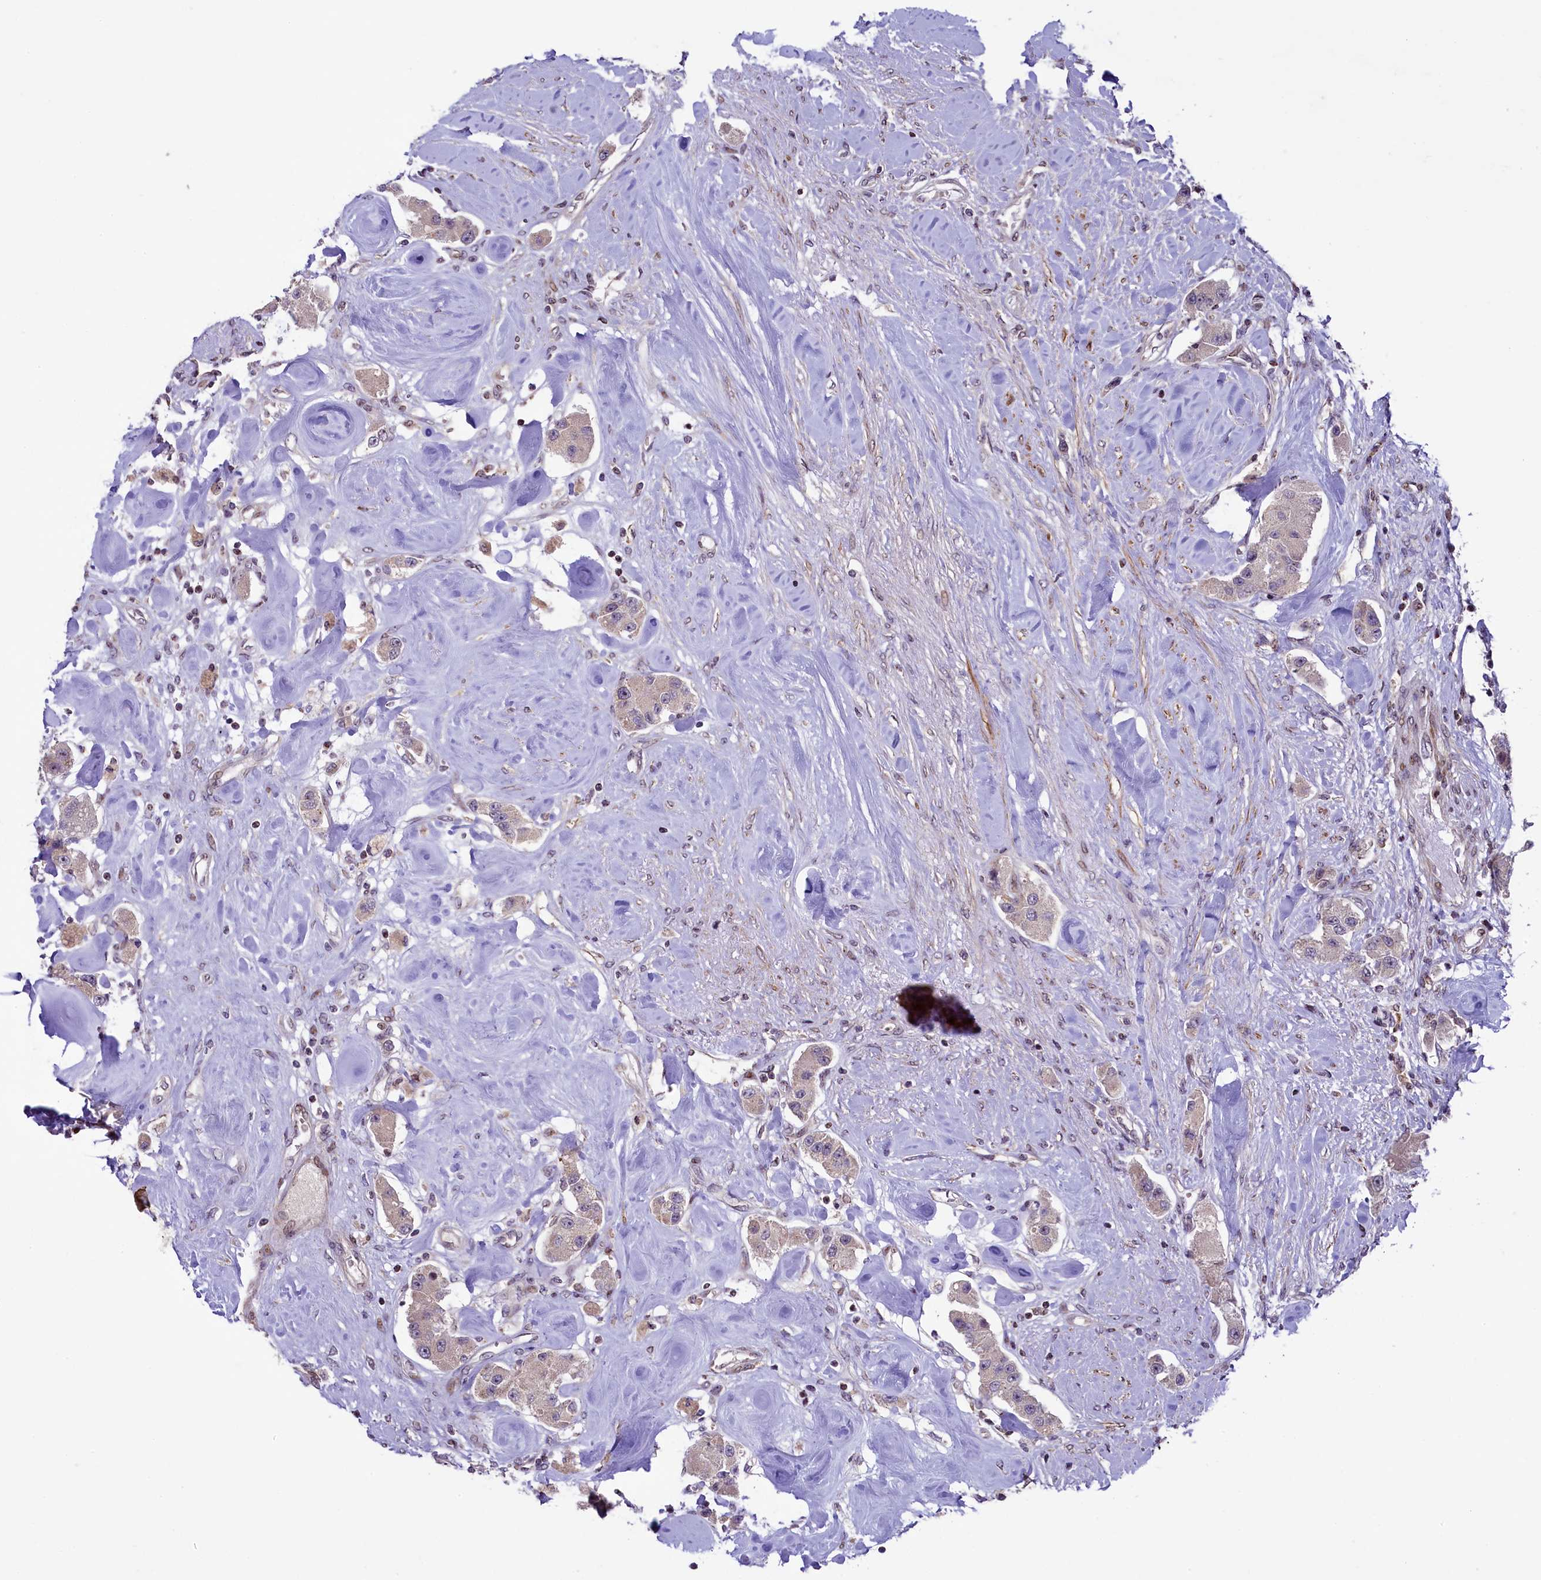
{"staining": {"intensity": "negative", "quantity": "none", "location": "none"}, "tissue": "carcinoid", "cell_type": "Tumor cells", "image_type": "cancer", "snomed": [{"axis": "morphology", "description": "Carcinoid, malignant, NOS"}, {"axis": "topography", "description": "Pancreas"}], "caption": "This is an immunohistochemistry photomicrograph of carcinoid (malignant). There is no positivity in tumor cells.", "gene": "RBBP8", "patient": {"sex": "male", "age": 41}}